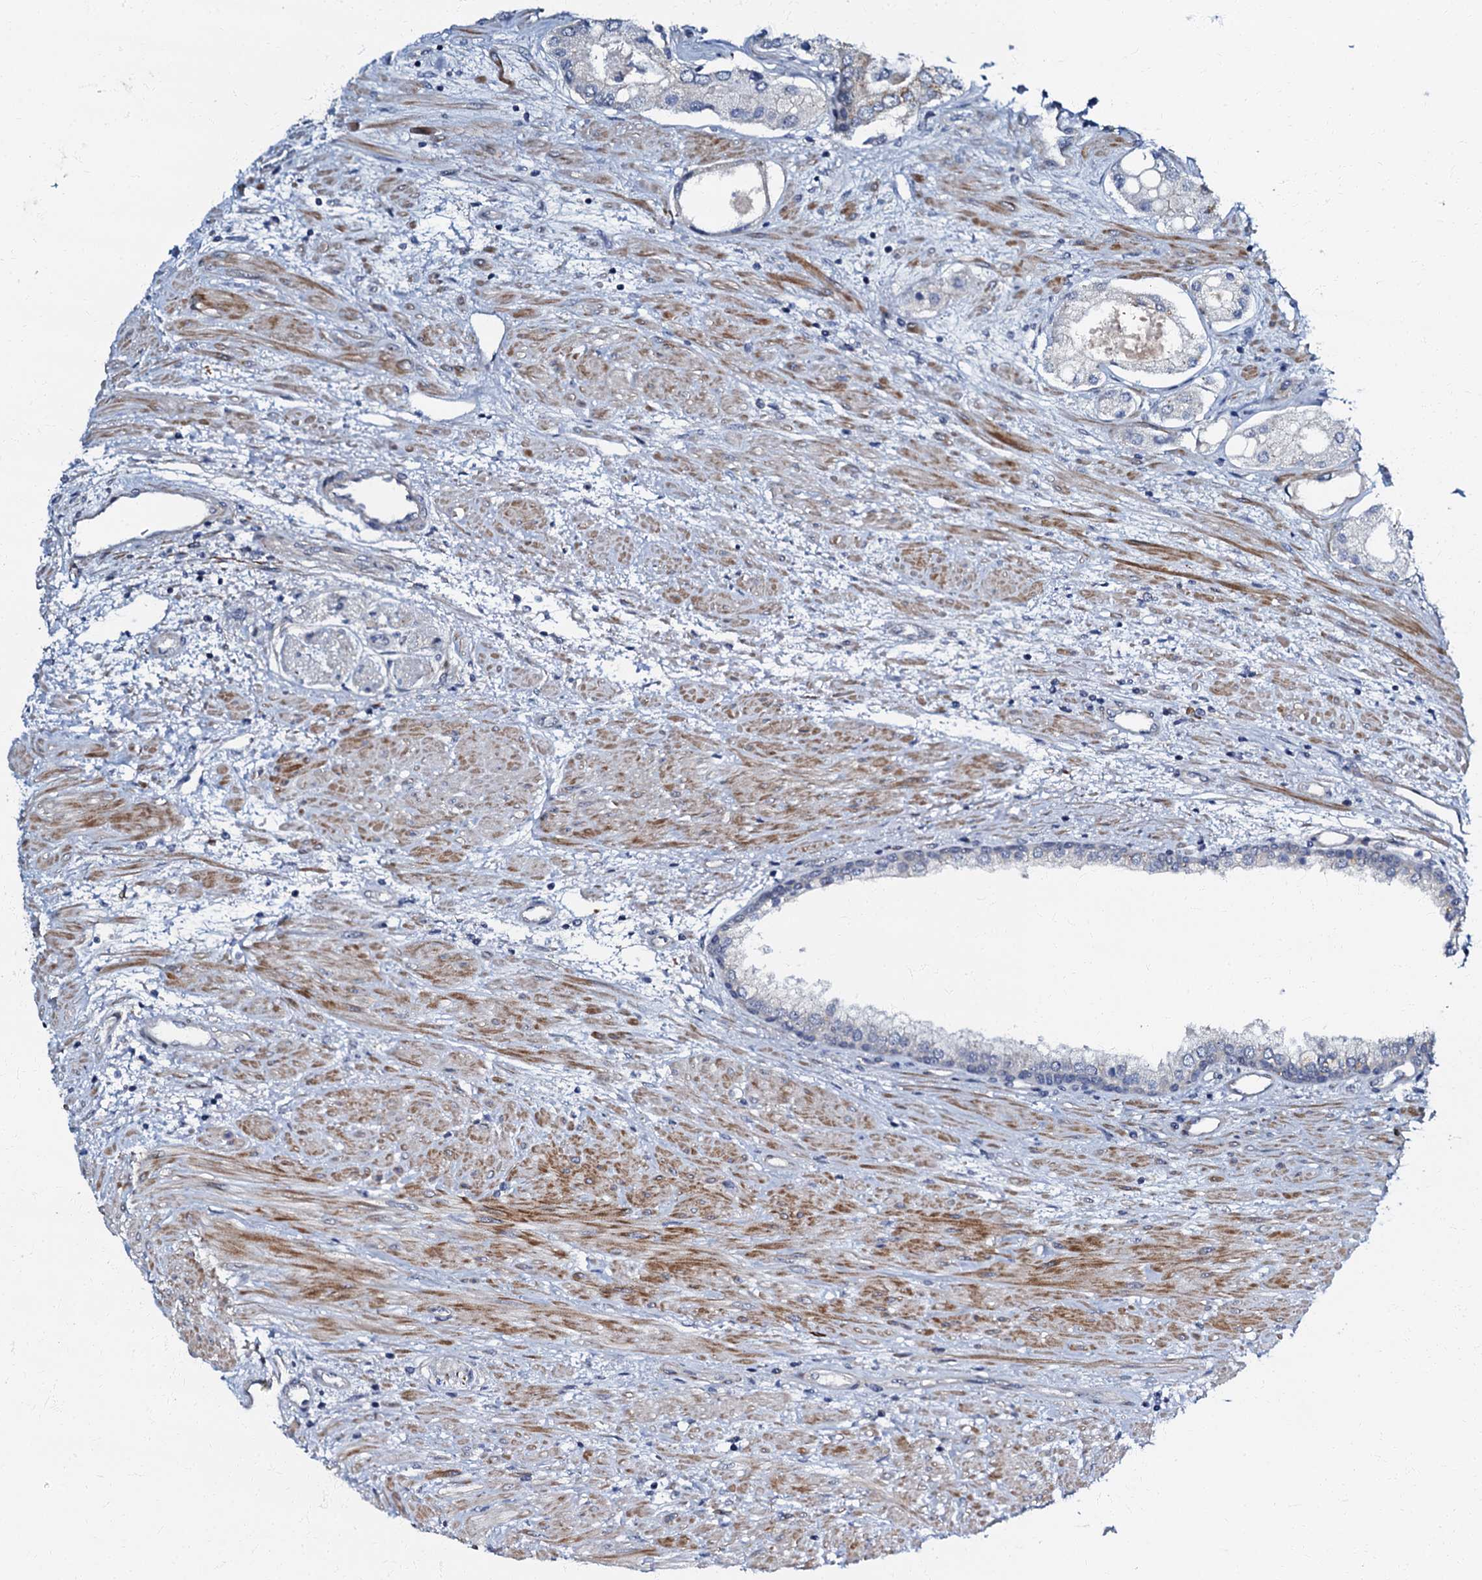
{"staining": {"intensity": "negative", "quantity": "none", "location": "none"}, "tissue": "prostate cancer", "cell_type": "Tumor cells", "image_type": "cancer", "snomed": [{"axis": "morphology", "description": "Adenocarcinoma, Low grade"}, {"axis": "topography", "description": "Prostate"}], "caption": "IHC of human low-grade adenocarcinoma (prostate) reveals no expression in tumor cells.", "gene": "OLAH", "patient": {"sex": "male", "age": 68}}